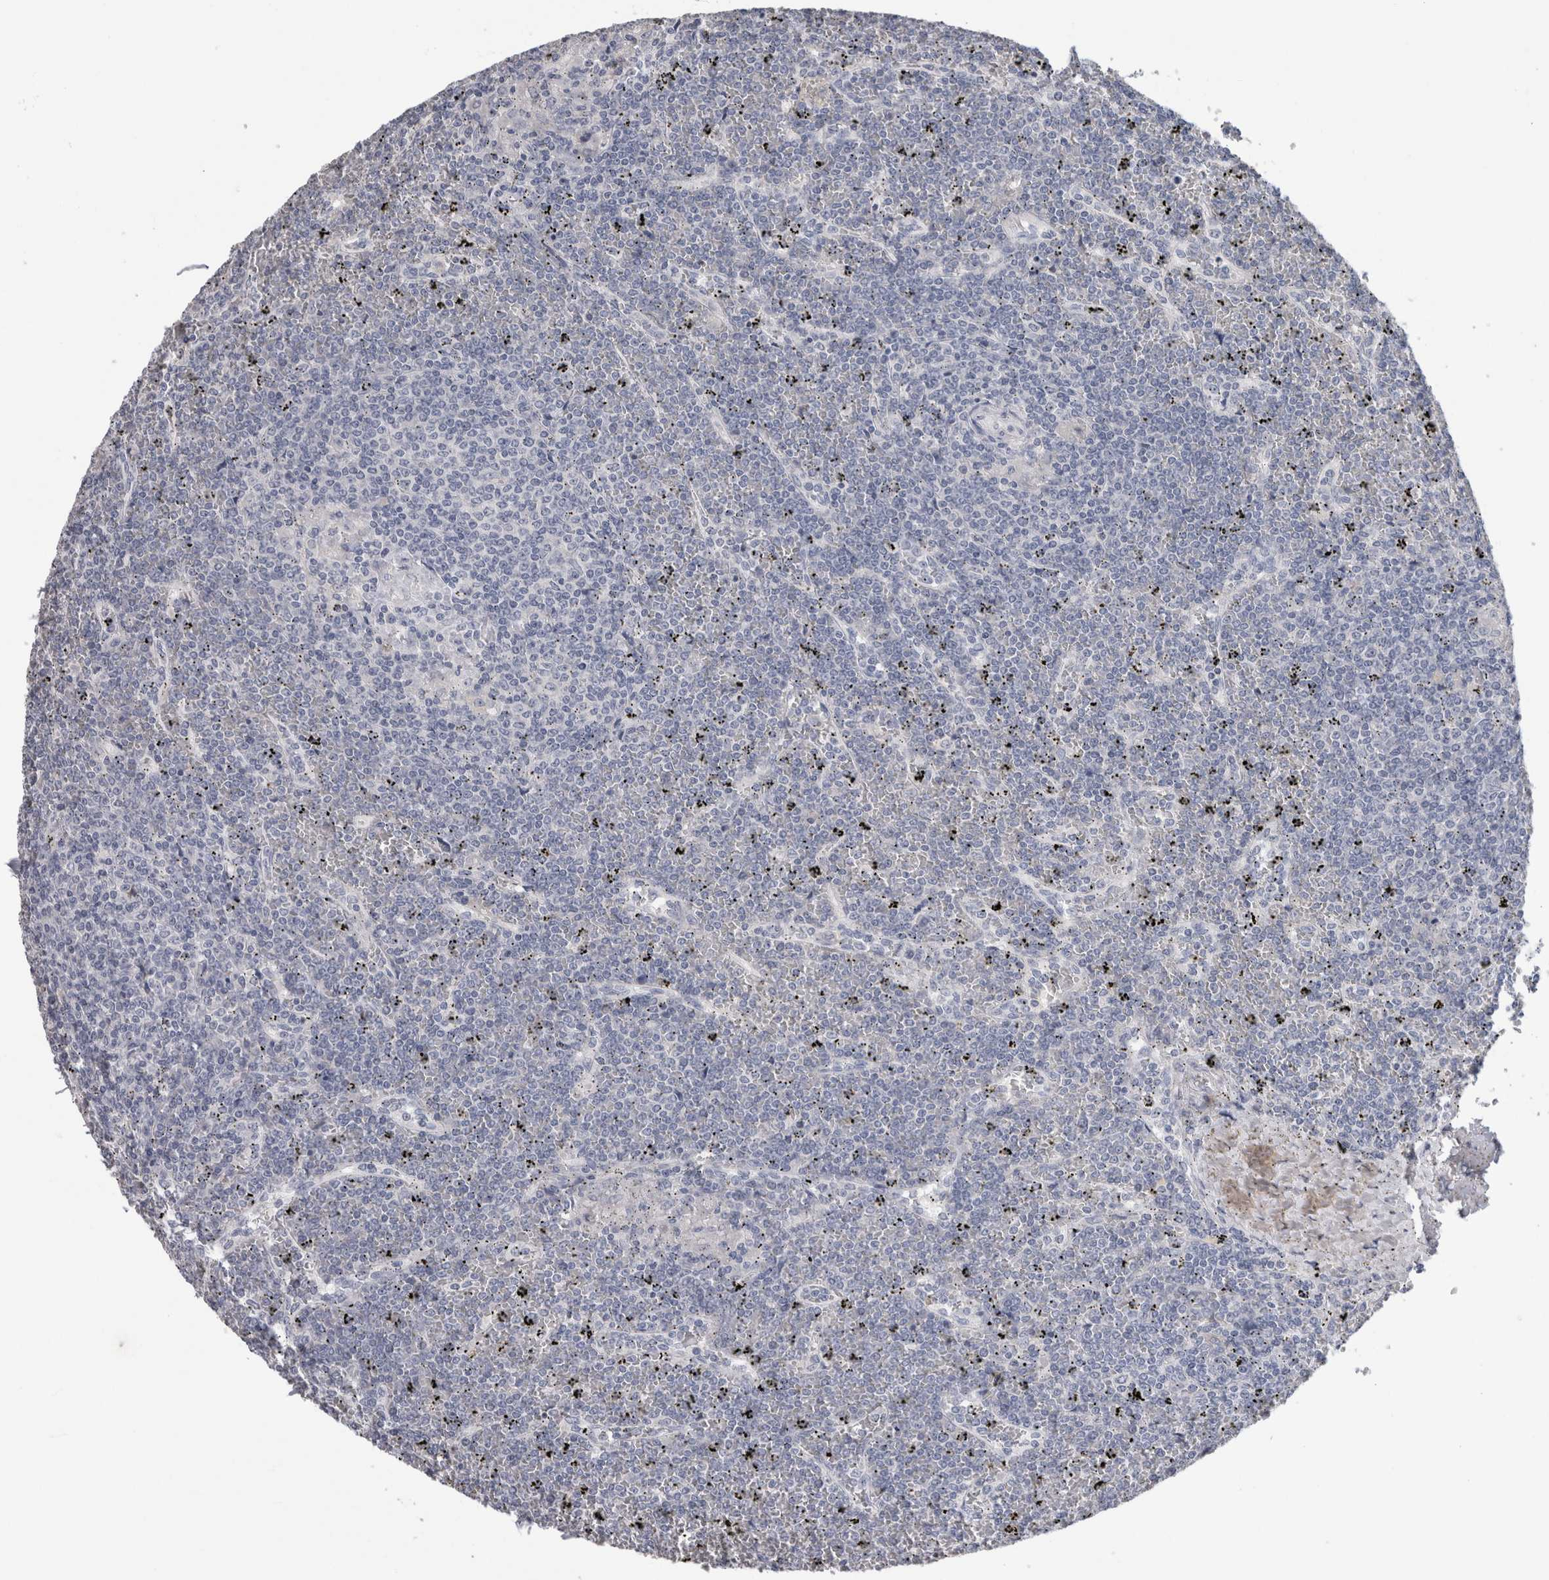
{"staining": {"intensity": "negative", "quantity": "none", "location": "none"}, "tissue": "lymphoma", "cell_type": "Tumor cells", "image_type": "cancer", "snomed": [{"axis": "morphology", "description": "Malignant lymphoma, non-Hodgkin's type, Low grade"}, {"axis": "topography", "description": "Spleen"}], "caption": "This image is of malignant lymphoma, non-Hodgkin's type (low-grade) stained with IHC to label a protein in brown with the nuclei are counter-stained blue. There is no positivity in tumor cells. (Brightfield microscopy of DAB immunohistochemistry at high magnification).", "gene": "NEFM", "patient": {"sex": "female", "age": 19}}